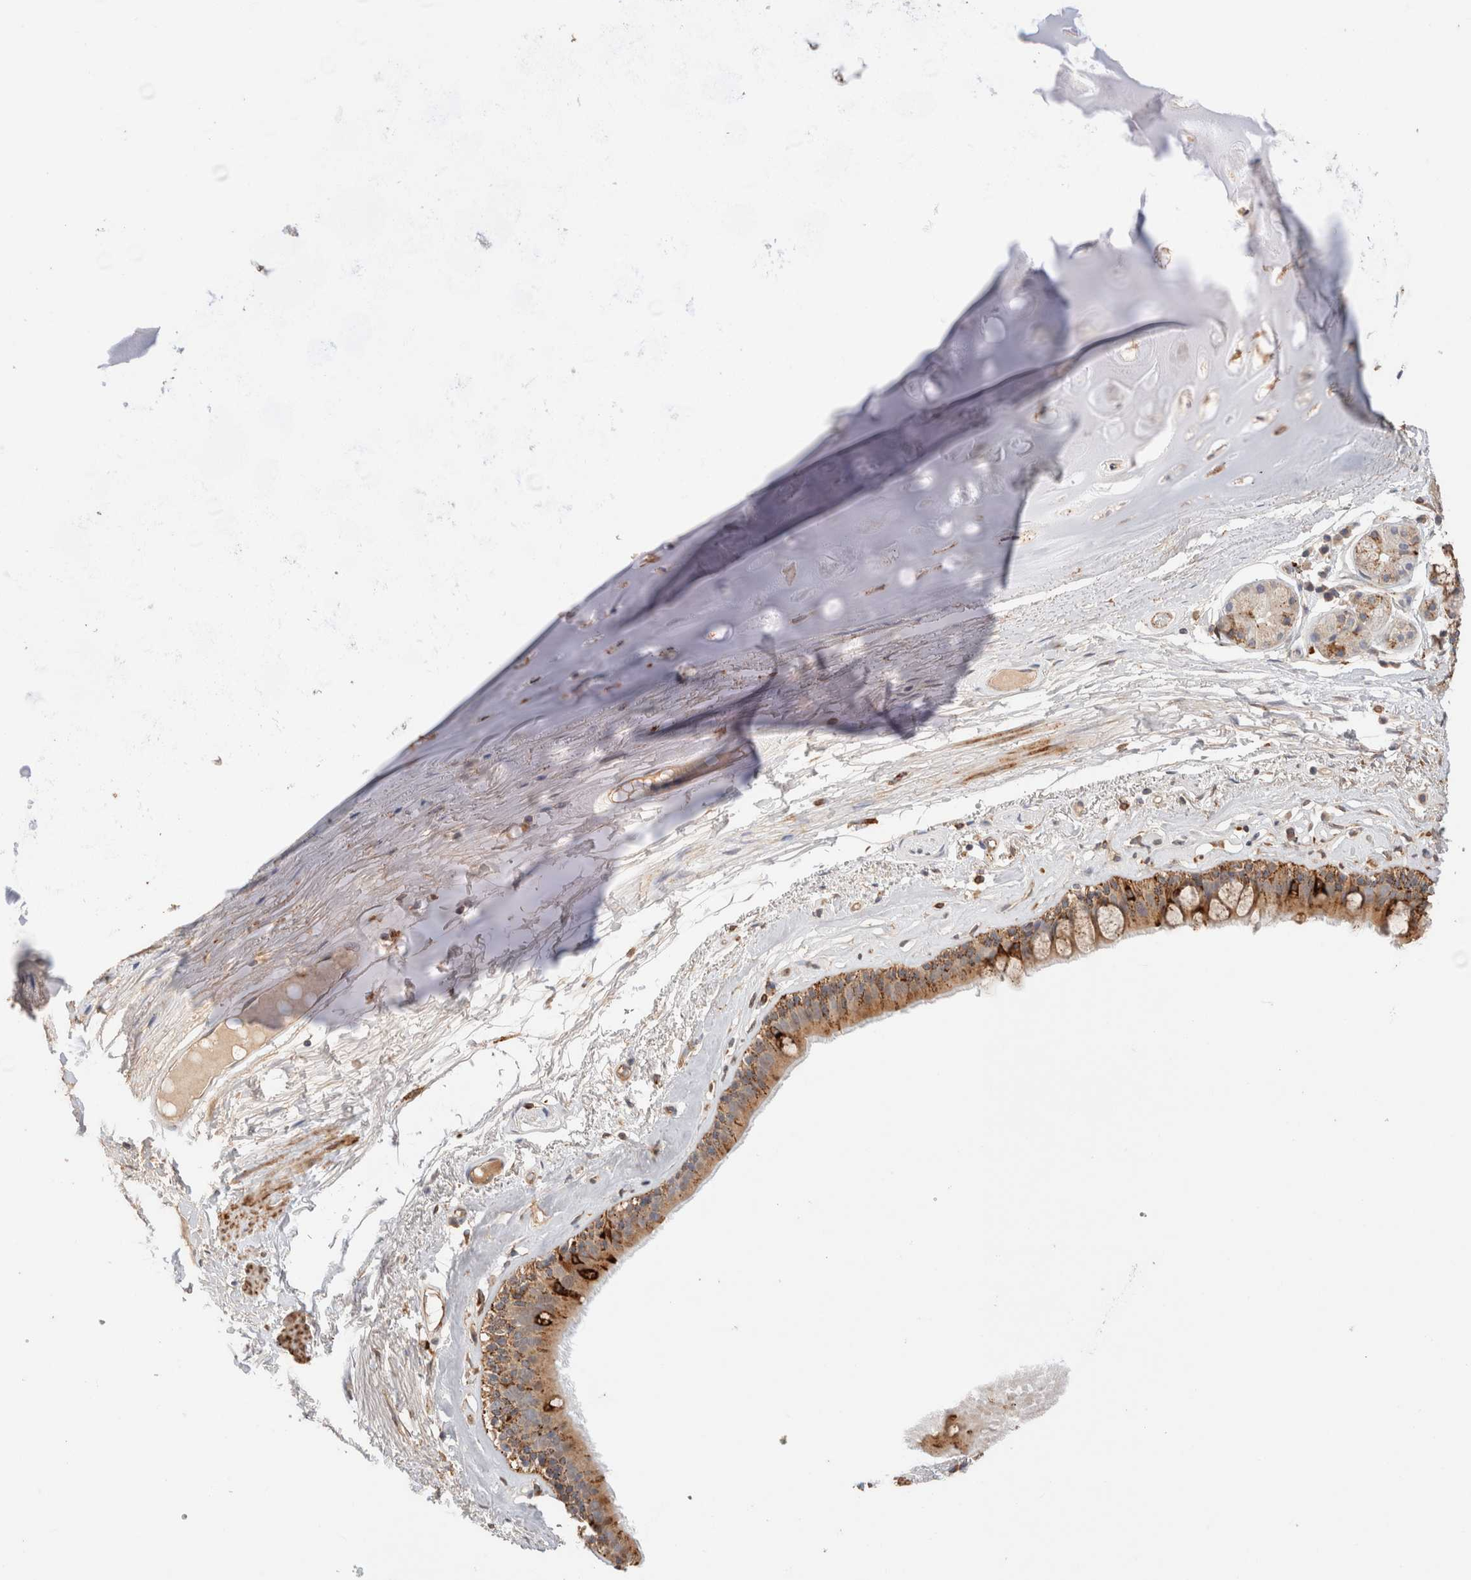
{"staining": {"intensity": "moderate", "quantity": ">75%", "location": "cytoplasmic/membranous"}, "tissue": "bronchus", "cell_type": "Respiratory epithelial cells", "image_type": "normal", "snomed": [{"axis": "morphology", "description": "Normal tissue, NOS"}, {"axis": "topography", "description": "Cartilage tissue"}], "caption": "The immunohistochemical stain shows moderate cytoplasmic/membranous expression in respiratory epithelial cells of normal bronchus.", "gene": "RABEPK", "patient": {"sex": "female", "age": 63}}